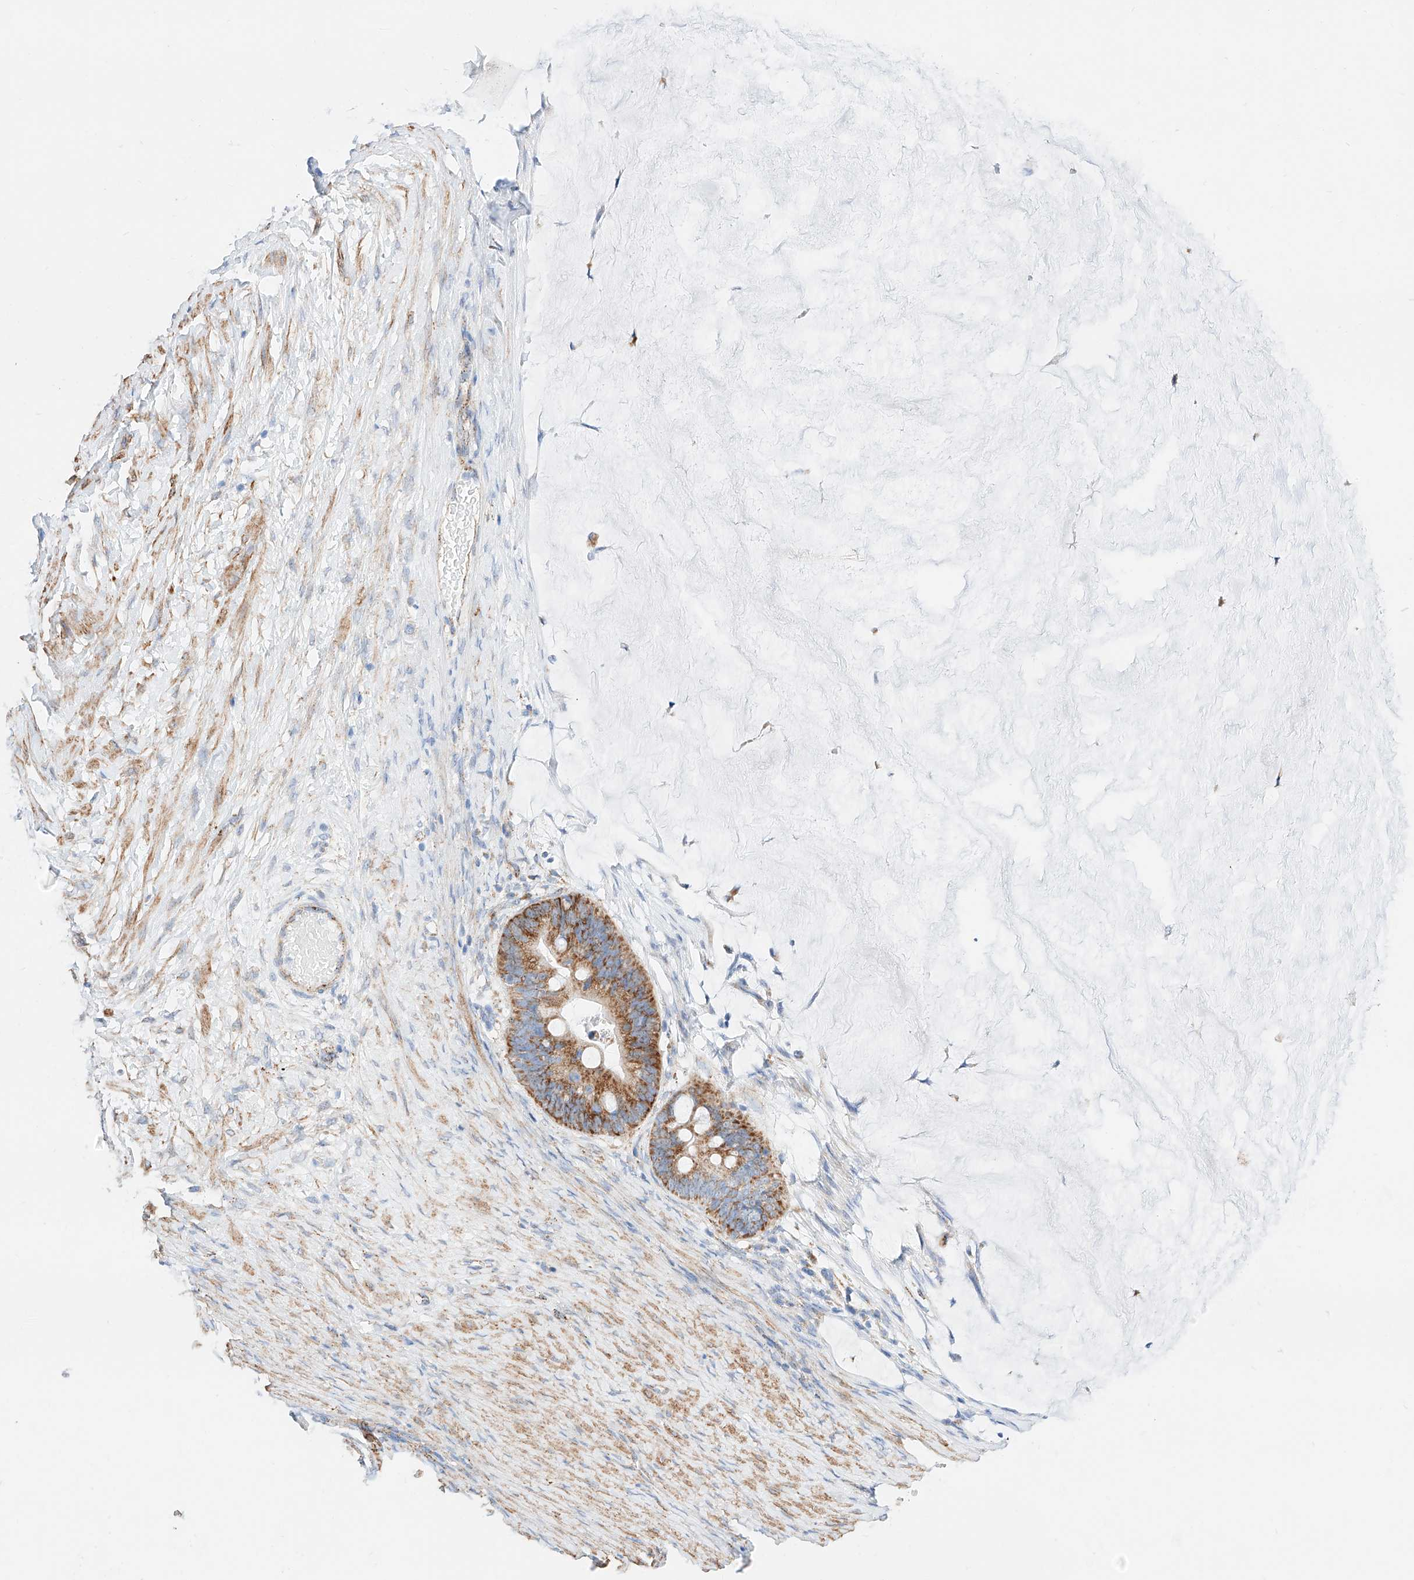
{"staining": {"intensity": "strong", "quantity": ">75%", "location": "cytoplasmic/membranous"}, "tissue": "ovarian cancer", "cell_type": "Tumor cells", "image_type": "cancer", "snomed": [{"axis": "morphology", "description": "Cystadenocarcinoma, mucinous, NOS"}, {"axis": "topography", "description": "Ovary"}], "caption": "Human ovarian cancer (mucinous cystadenocarcinoma) stained for a protein (brown) reveals strong cytoplasmic/membranous positive positivity in approximately >75% of tumor cells.", "gene": "C6orf62", "patient": {"sex": "female", "age": 61}}